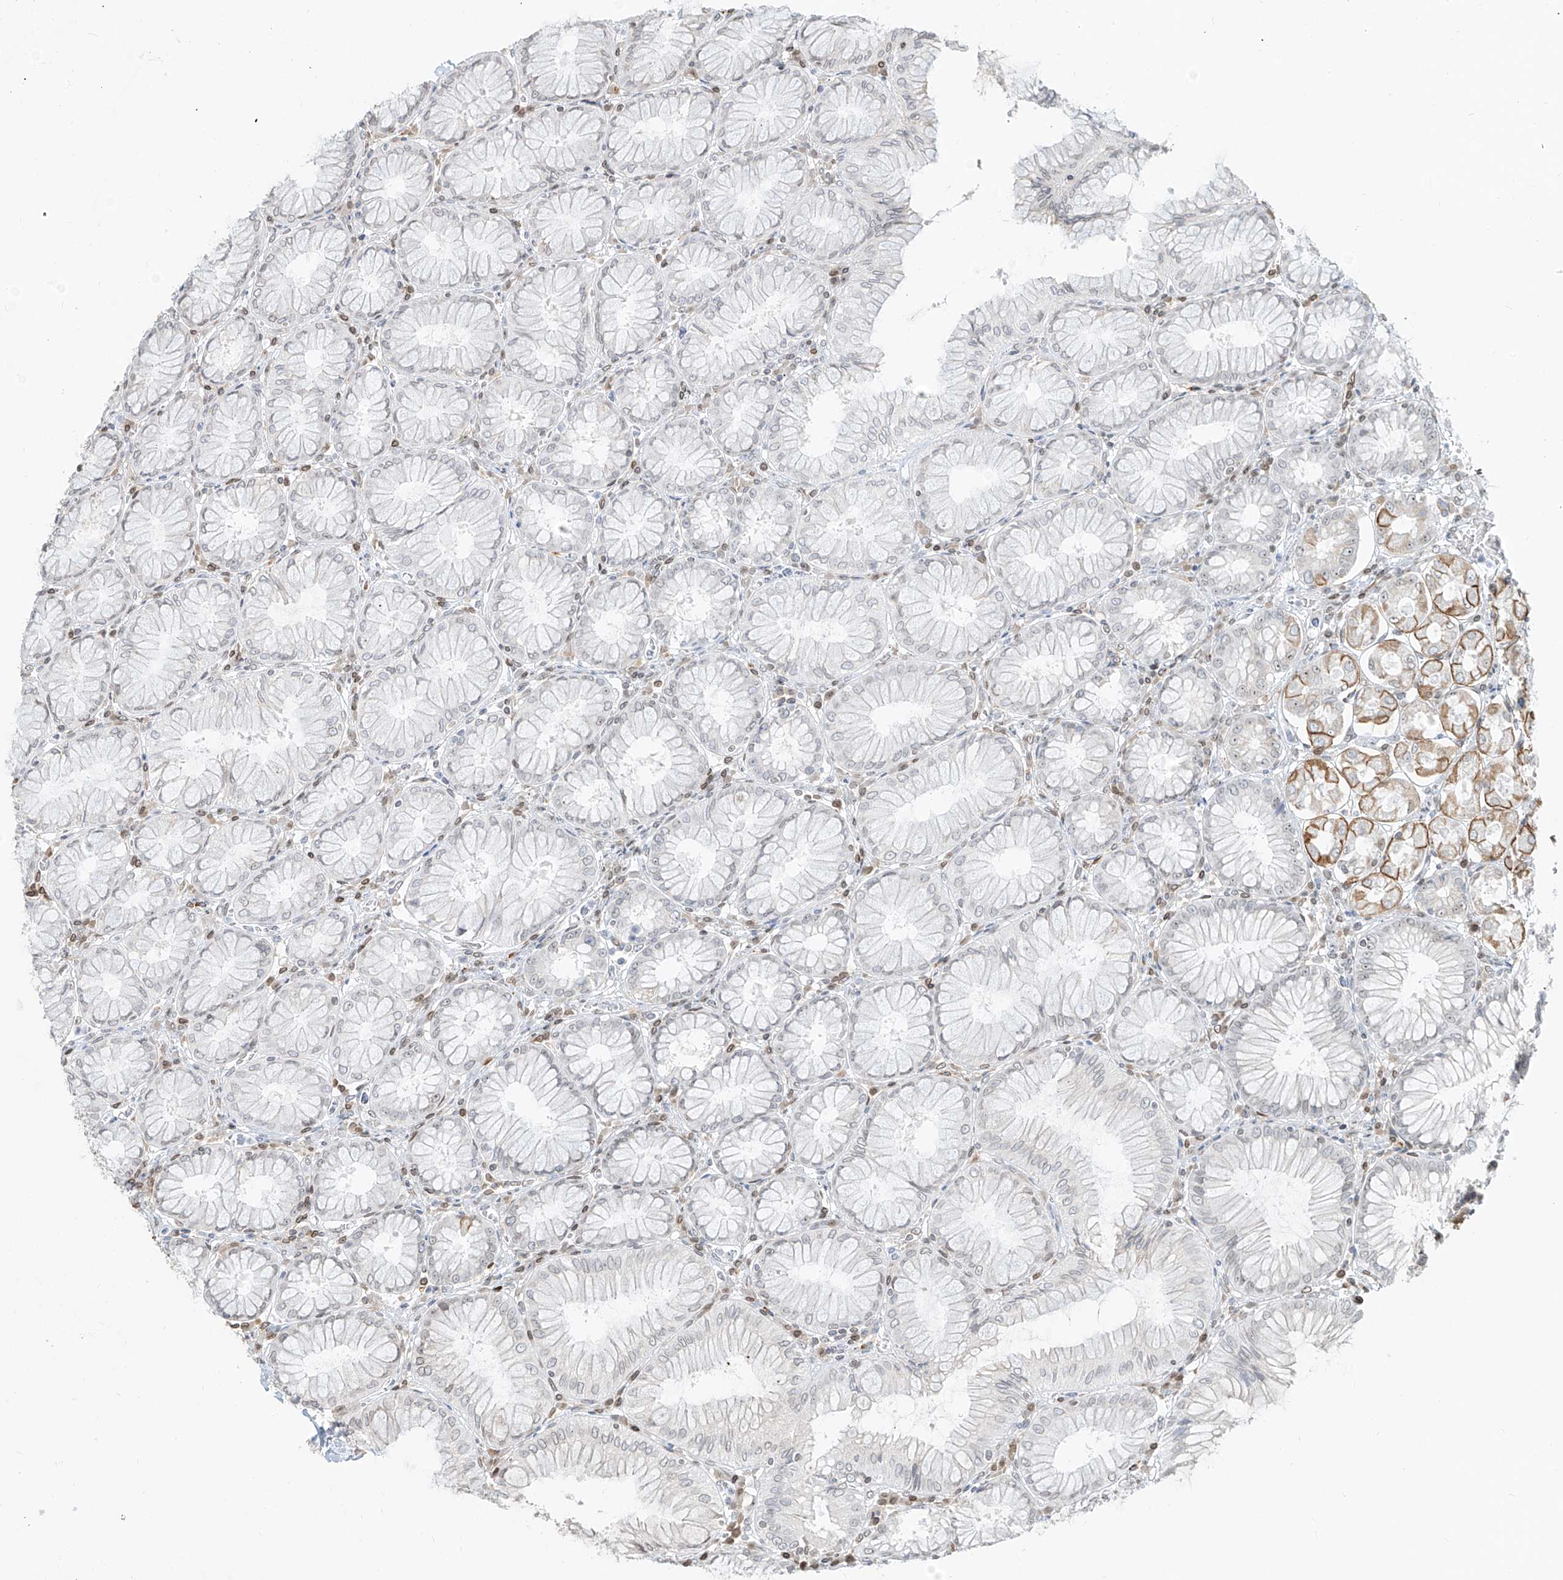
{"staining": {"intensity": "moderate", "quantity": "25%-75%", "location": "cytoplasmic/membranous,nuclear"}, "tissue": "stomach", "cell_type": "Glandular cells", "image_type": "normal", "snomed": [{"axis": "morphology", "description": "Normal tissue, NOS"}, {"axis": "topography", "description": "Stomach, lower"}], "caption": "A histopathology image showing moderate cytoplasmic/membranous,nuclear positivity in approximately 25%-75% of glandular cells in unremarkable stomach, as visualized by brown immunohistochemical staining.", "gene": "SAMD15", "patient": {"sex": "female", "age": 56}}